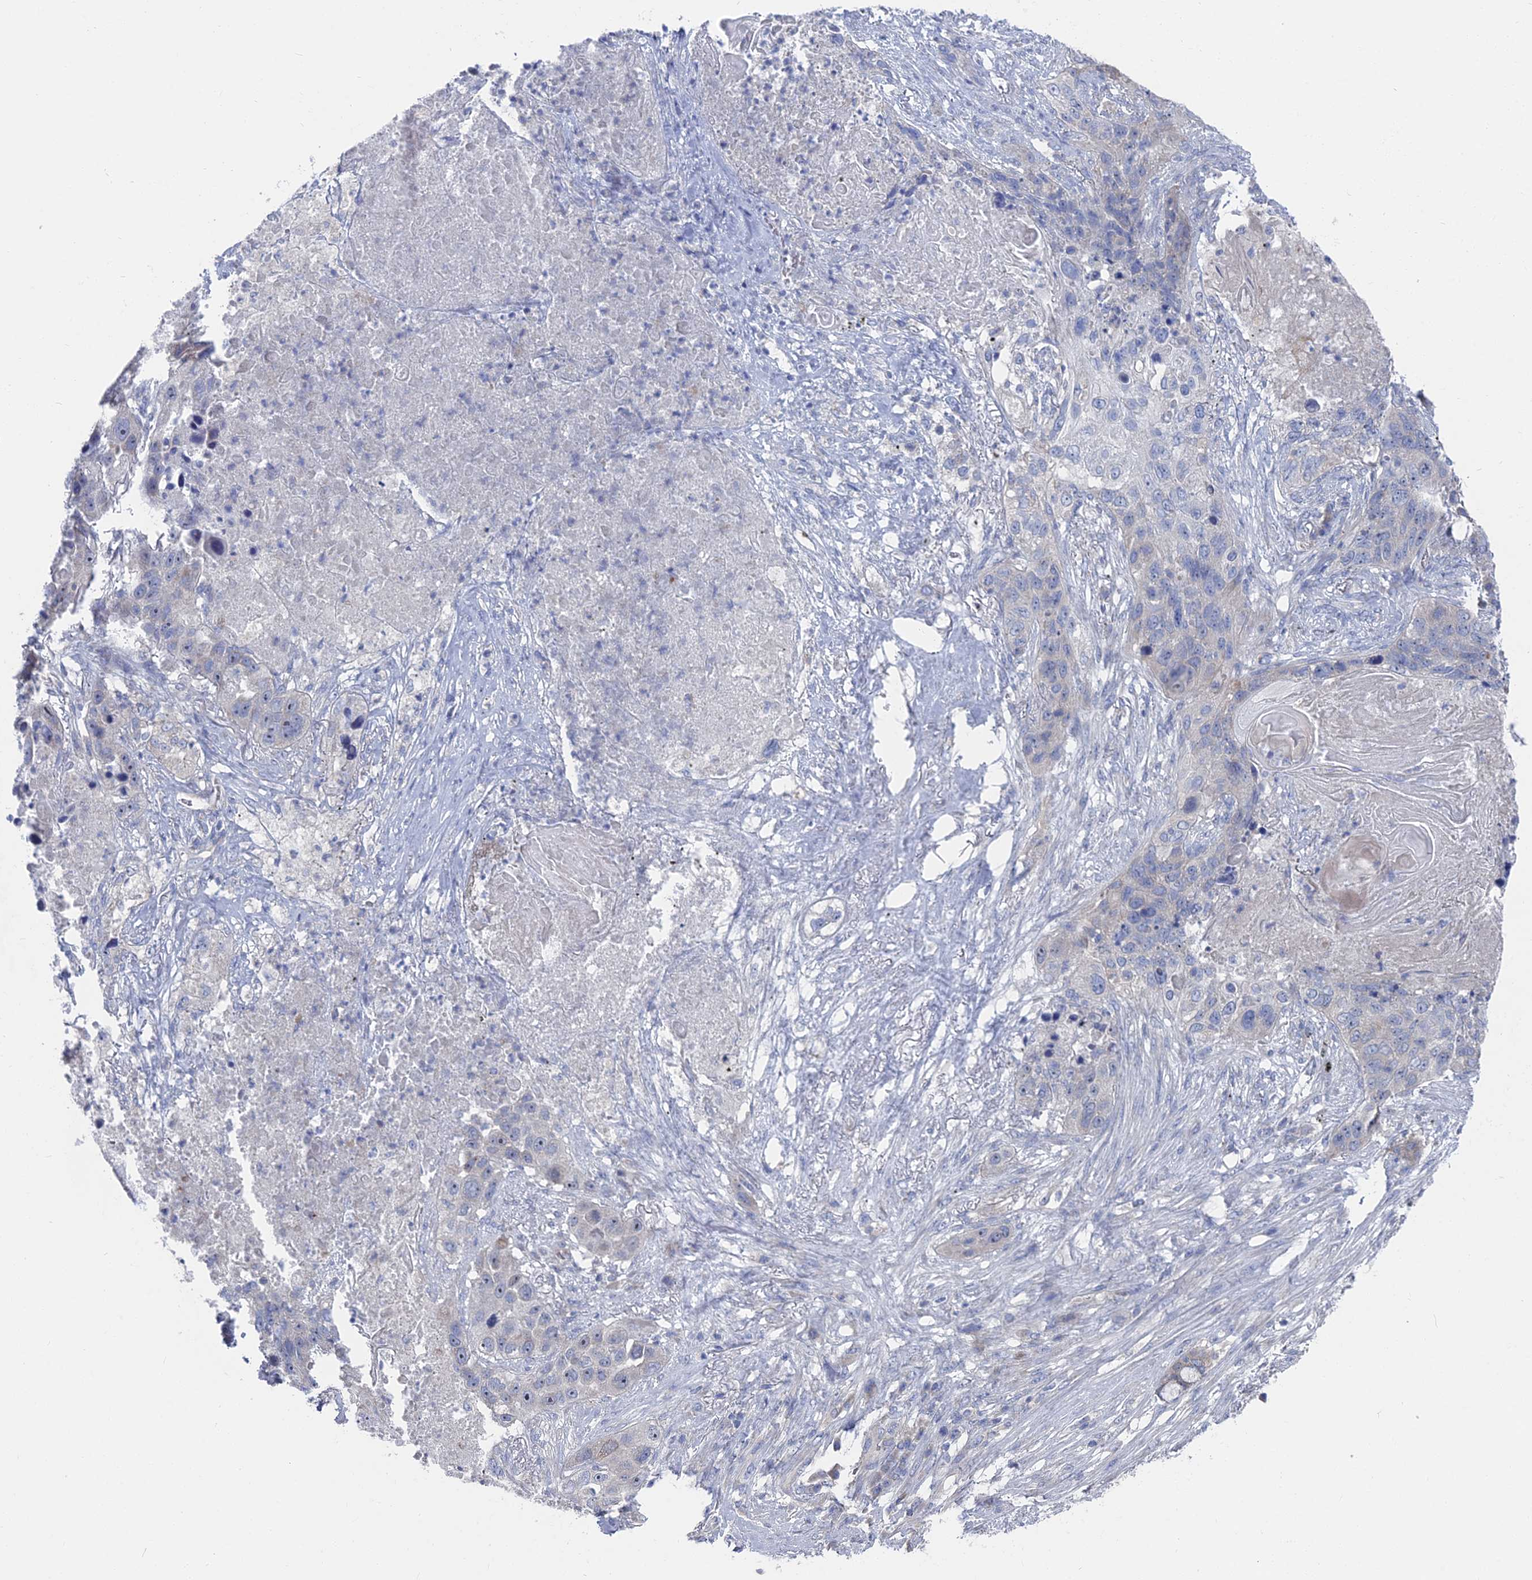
{"staining": {"intensity": "negative", "quantity": "none", "location": "none"}, "tissue": "lung cancer", "cell_type": "Tumor cells", "image_type": "cancer", "snomed": [{"axis": "morphology", "description": "Squamous cell carcinoma, NOS"}, {"axis": "topography", "description": "Lung"}], "caption": "A histopathology image of human lung squamous cell carcinoma is negative for staining in tumor cells. (Brightfield microscopy of DAB (3,3'-diaminobenzidine) immunohistochemistry (IHC) at high magnification).", "gene": "CCDC149", "patient": {"sex": "female", "age": 63}}